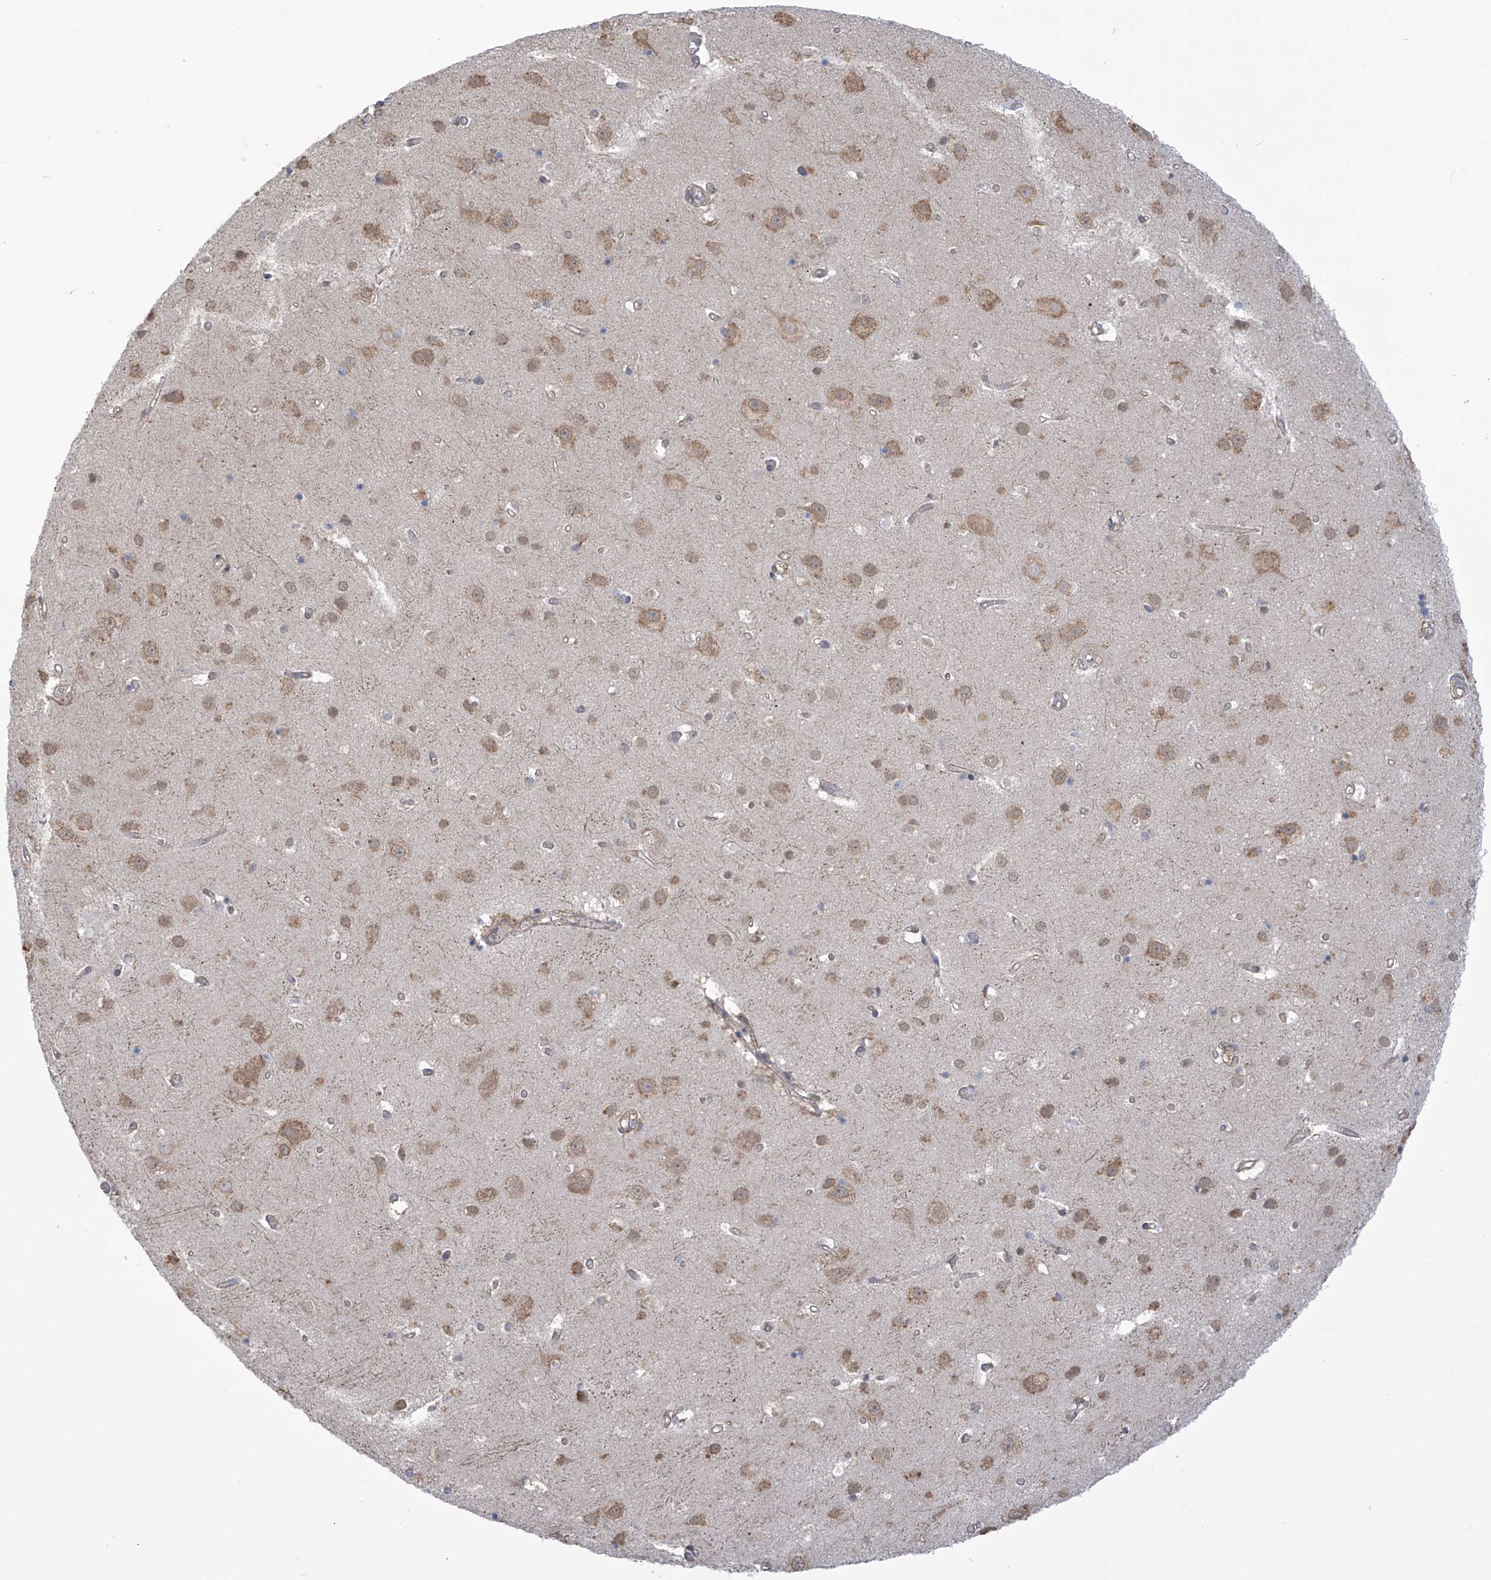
{"staining": {"intensity": "weak", "quantity": ">75%", "location": "cytoplasmic/membranous"}, "tissue": "cerebral cortex", "cell_type": "Endothelial cells", "image_type": "normal", "snomed": [{"axis": "morphology", "description": "Normal tissue, NOS"}, {"axis": "topography", "description": "Cerebral cortex"}], "caption": "Cerebral cortex stained with a brown dye demonstrates weak cytoplasmic/membranous positive staining in approximately >75% of endothelial cells.", "gene": "KIAA1522", "patient": {"sex": "male", "age": 54}}